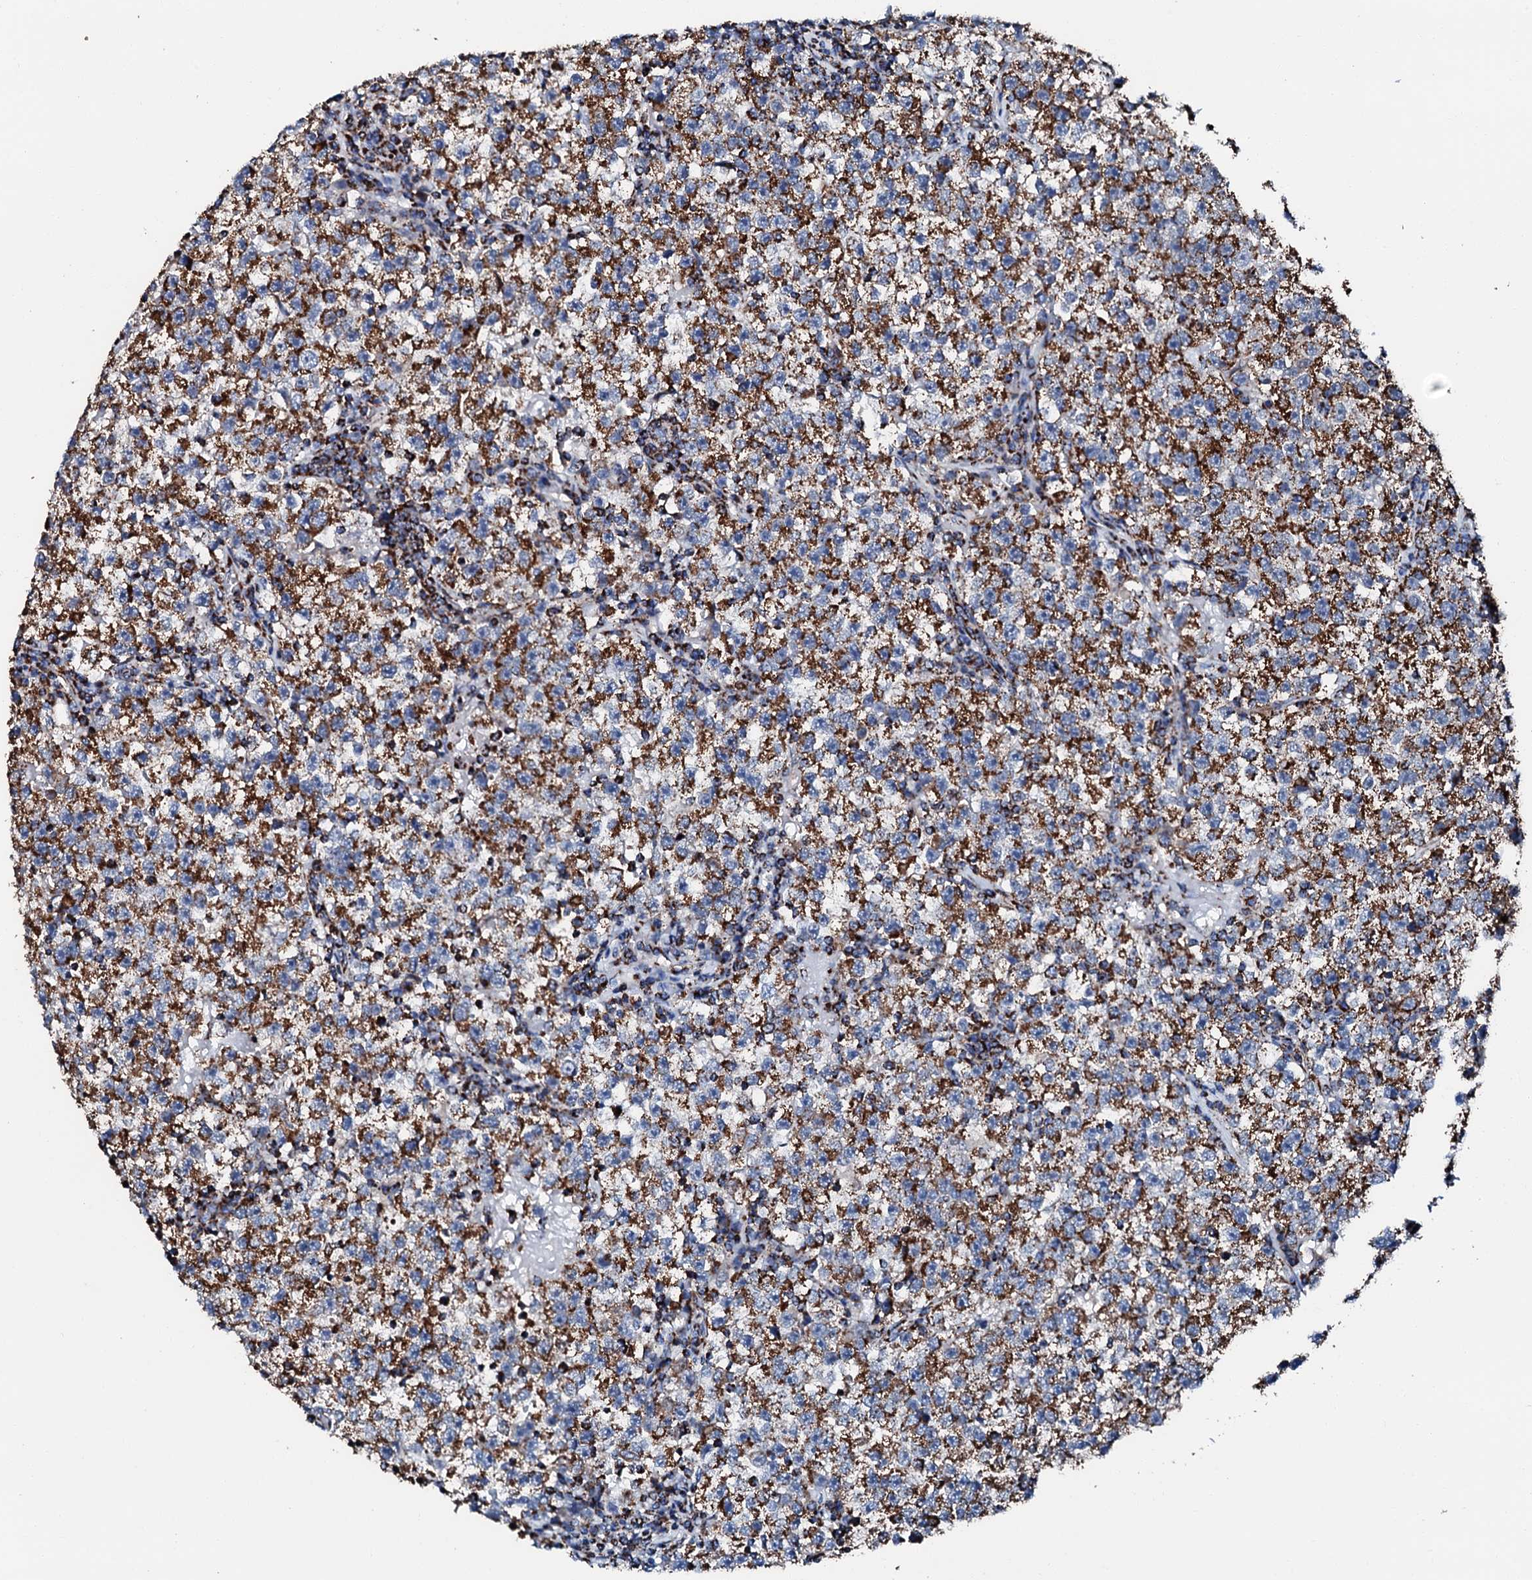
{"staining": {"intensity": "moderate", "quantity": ">75%", "location": "cytoplasmic/membranous"}, "tissue": "testis cancer", "cell_type": "Tumor cells", "image_type": "cancer", "snomed": [{"axis": "morphology", "description": "Seminoma, NOS"}, {"axis": "topography", "description": "Testis"}], "caption": "High-power microscopy captured an IHC histopathology image of testis cancer, revealing moderate cytoplasmic/membranous expression in approximately >75% of tumor cells.", "gene": "HADH", "patient": {"sex": "male", "age": 22}}